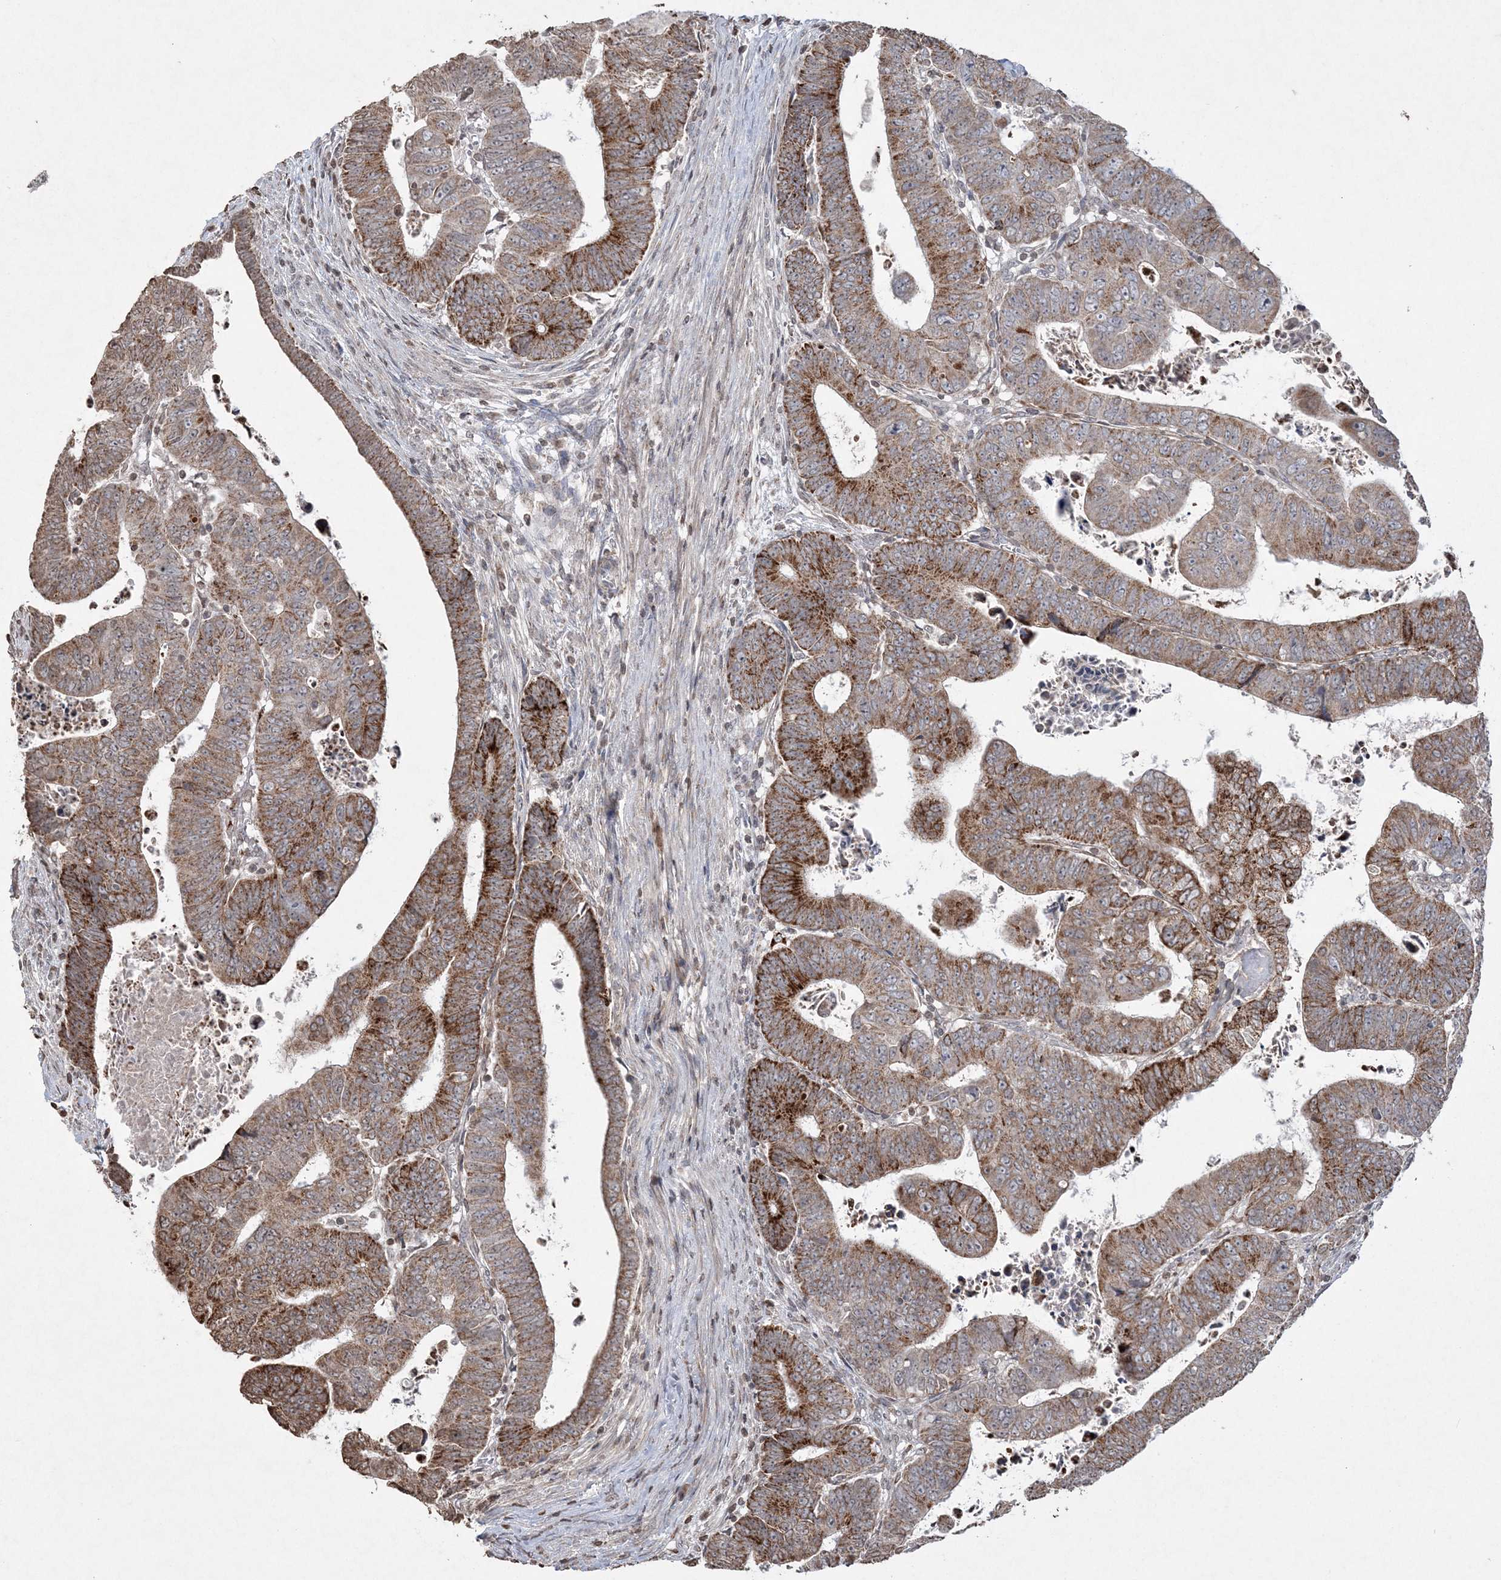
{"staining": {"intensity": "strong", "quantity": "25%-75%", "location": "cytoplasmic/membranous"}, "tissue": "colorectal cancer", "cell_type": "Tumor cells", "image_type": "cancer", "snomed": [{"axis": "morphology", "description": "Normal tissue, NOS"}, {"axis": "morphology", "description": "Adenocarcinoma, NOS"}, {"axis": "topography", "description": "Rectum"}], "caption": "Adenocarcinoma (colorectal) was stained to show a protein in brown. There is high levels of strong cytoplasmic/membranous expression in about 25%-75% of tumor cells. Nuclei are stained in blue.", "gene": "TTC7A", "patient": {"sex": "female", "age": 65}}